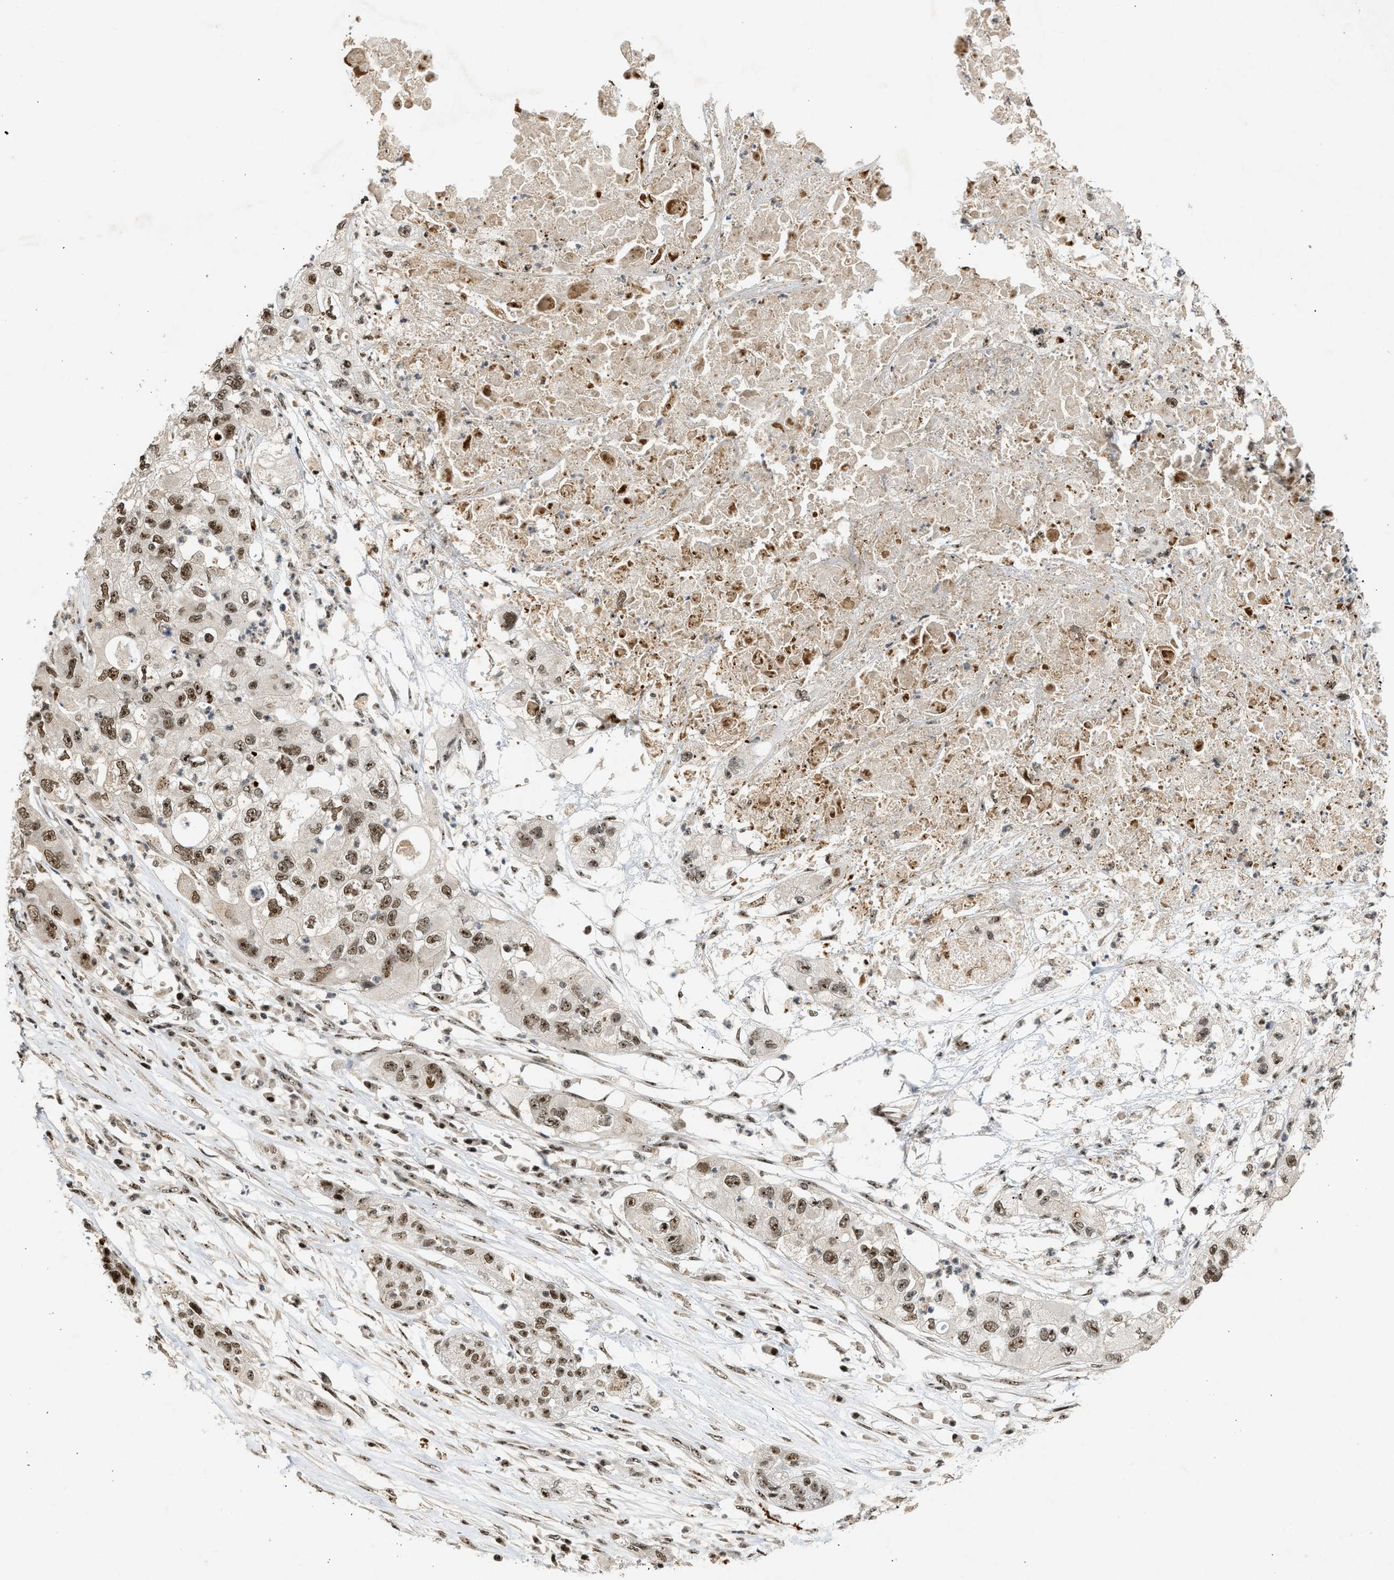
{"staining": {"intensity": "moderate", "quantity": ">75%", "location": "nuclear"}, "tissue": "pancreatic cancer", "cell_type": "Tumor cells", "image_type": "cancer", "snomed": [{"axis": "morphology", "description": "Adenocarcinoma, NOS"}, {"axis": "topography", "description": "Pancreas"}], "caption": "Pancreatic cancer was stained to show a protein in brown. There is medium levels of moderate nuclear staining in approximately >75% of tumor cells. (Brightfield microscopy of DAB IHC at high magnification).", "gene": "TFDP2", "patient": {"sex": "female", "age": 78}}